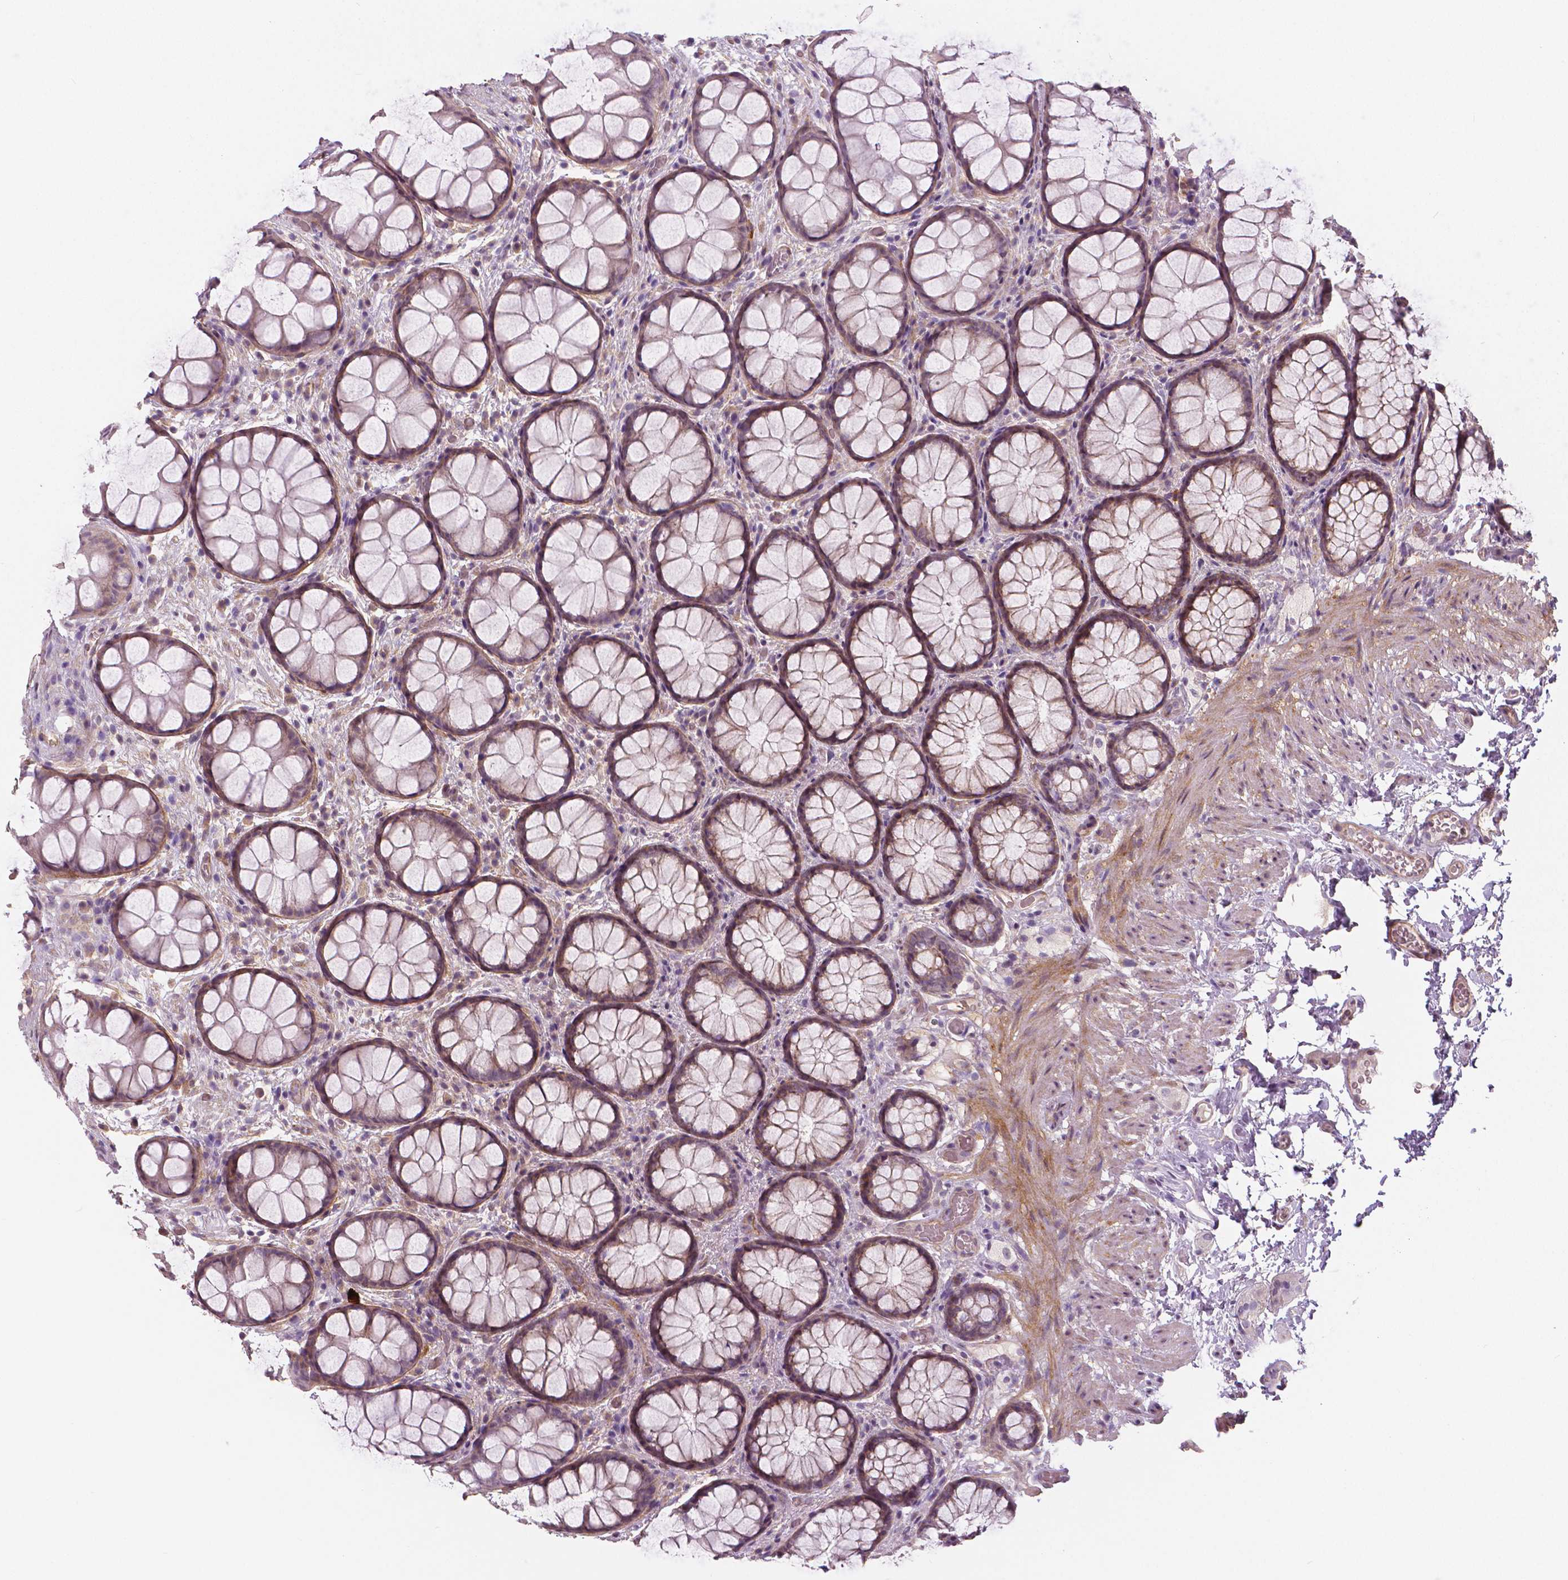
{"staining": {"intensity": "weak", "quantity": "<25%", "location": "cytoplasmic/membranous"}, "tissue": "rectum", "cell_type": "Glandular cells", "image_type": "normal", "snomed": [{"axis": "morphology", "description": "Normal tissue, NOS"}, {"axis": "topography", "description": "Rectum"}], "caption": "The immunohistochemistry image has no significant staining in glandular cells of rectum. Nuclei are stained in blue.", "gene": "FLT1", "patient": {"sex": "female", "age": 62}}